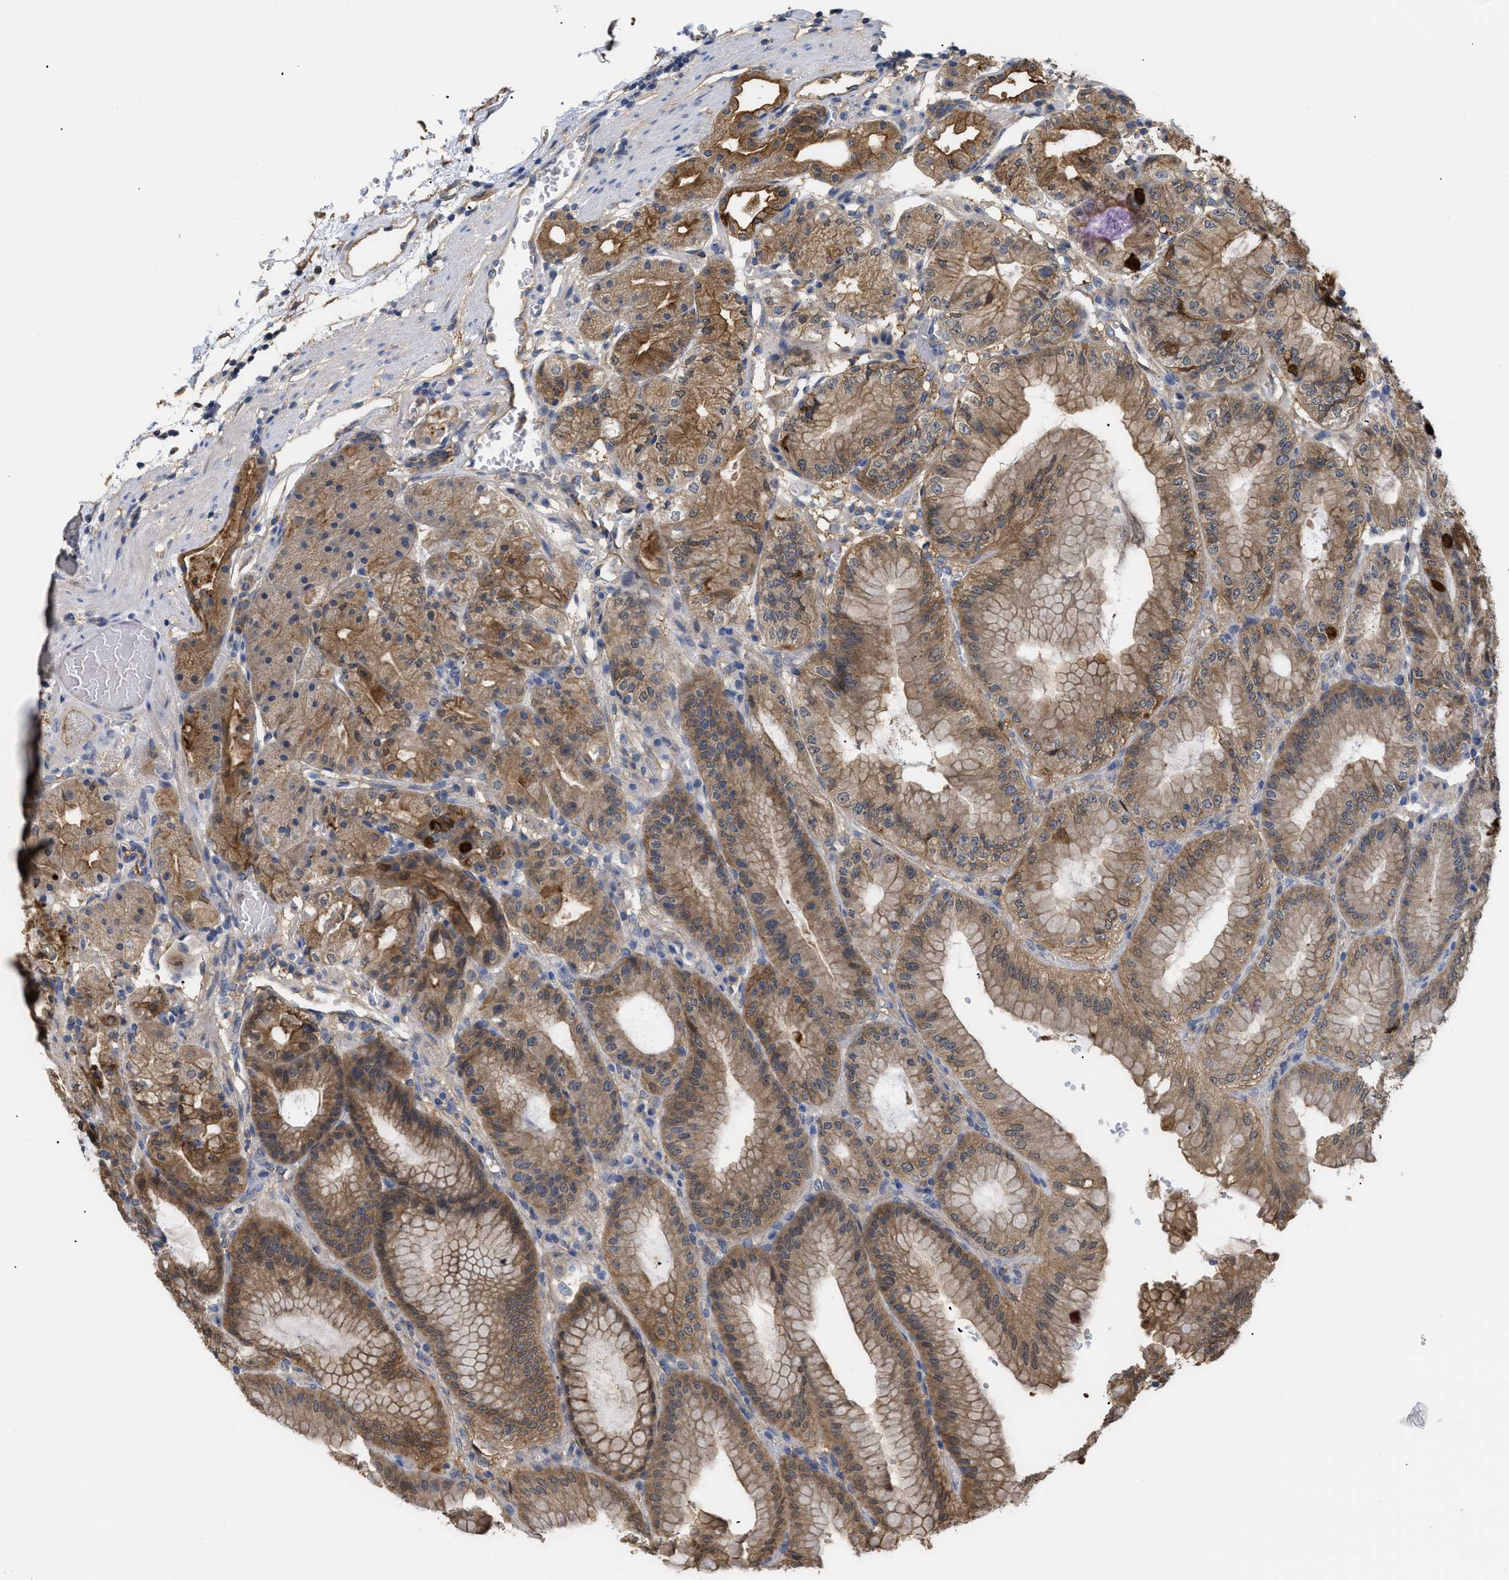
{"staining": {"intensity": "moderate", "quantity": ">75%", "location": "cytoplasmic/membranous"}, "tissue": "stomach", "cell_type": "Glandular cells", "image_type": "normal", "snomed": [{"axis": "morphology", "description": "Normal tissue, NOS"}, {"axis": "topography", "description": "Stomach, lower"}], "caption": "The image exhibits staining of benign stomach, revealing moderate cytoplasmic/membranous protein staining (brown color) within glandular cells. (DAB (3,3'-diaminobenzidine) IHC, brown staining for protein, blue staining for nuclei).", "gene": "ANXA4", "patient": {"sex": "male", "age": 71}}